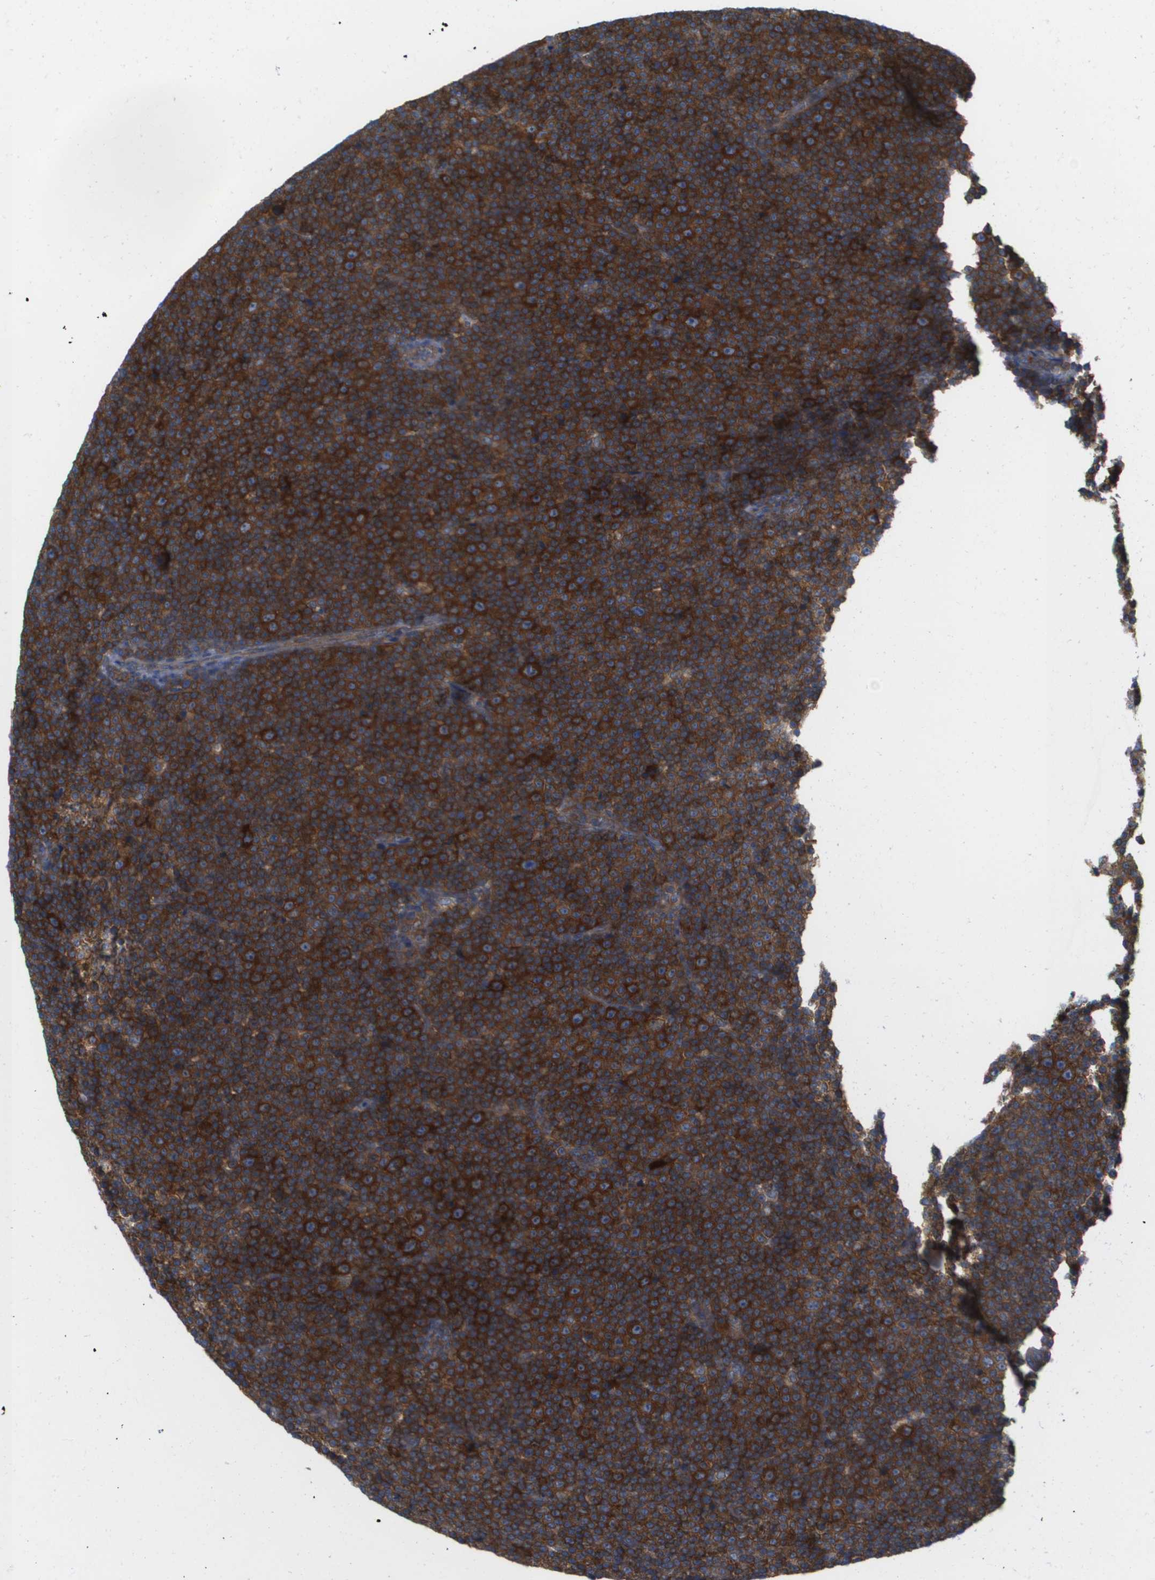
{"staining": {"intensity": "strong", "quantity": ">75%", "location": "cytoplasmic/membranous"}, "tissue": "lymphoma", "cell_type": "Tumor cells", "image_type": "cancer", "snomed": [{"axis": "morphology", "description": "Malignant lymphoma, non-Hodgkin's type, Low grade"}, {"axis": "topography", "description": "Lymph node"}], "caption": "Protein staining of low-grade malignant lymphoma, non-Hodgkin's type tissue shows strong cytoplasmic/membranous staining in approximately >75% of tumor cells.", "gene": "EIF4G2", "patient": {"sex": "female", "age": 67}}